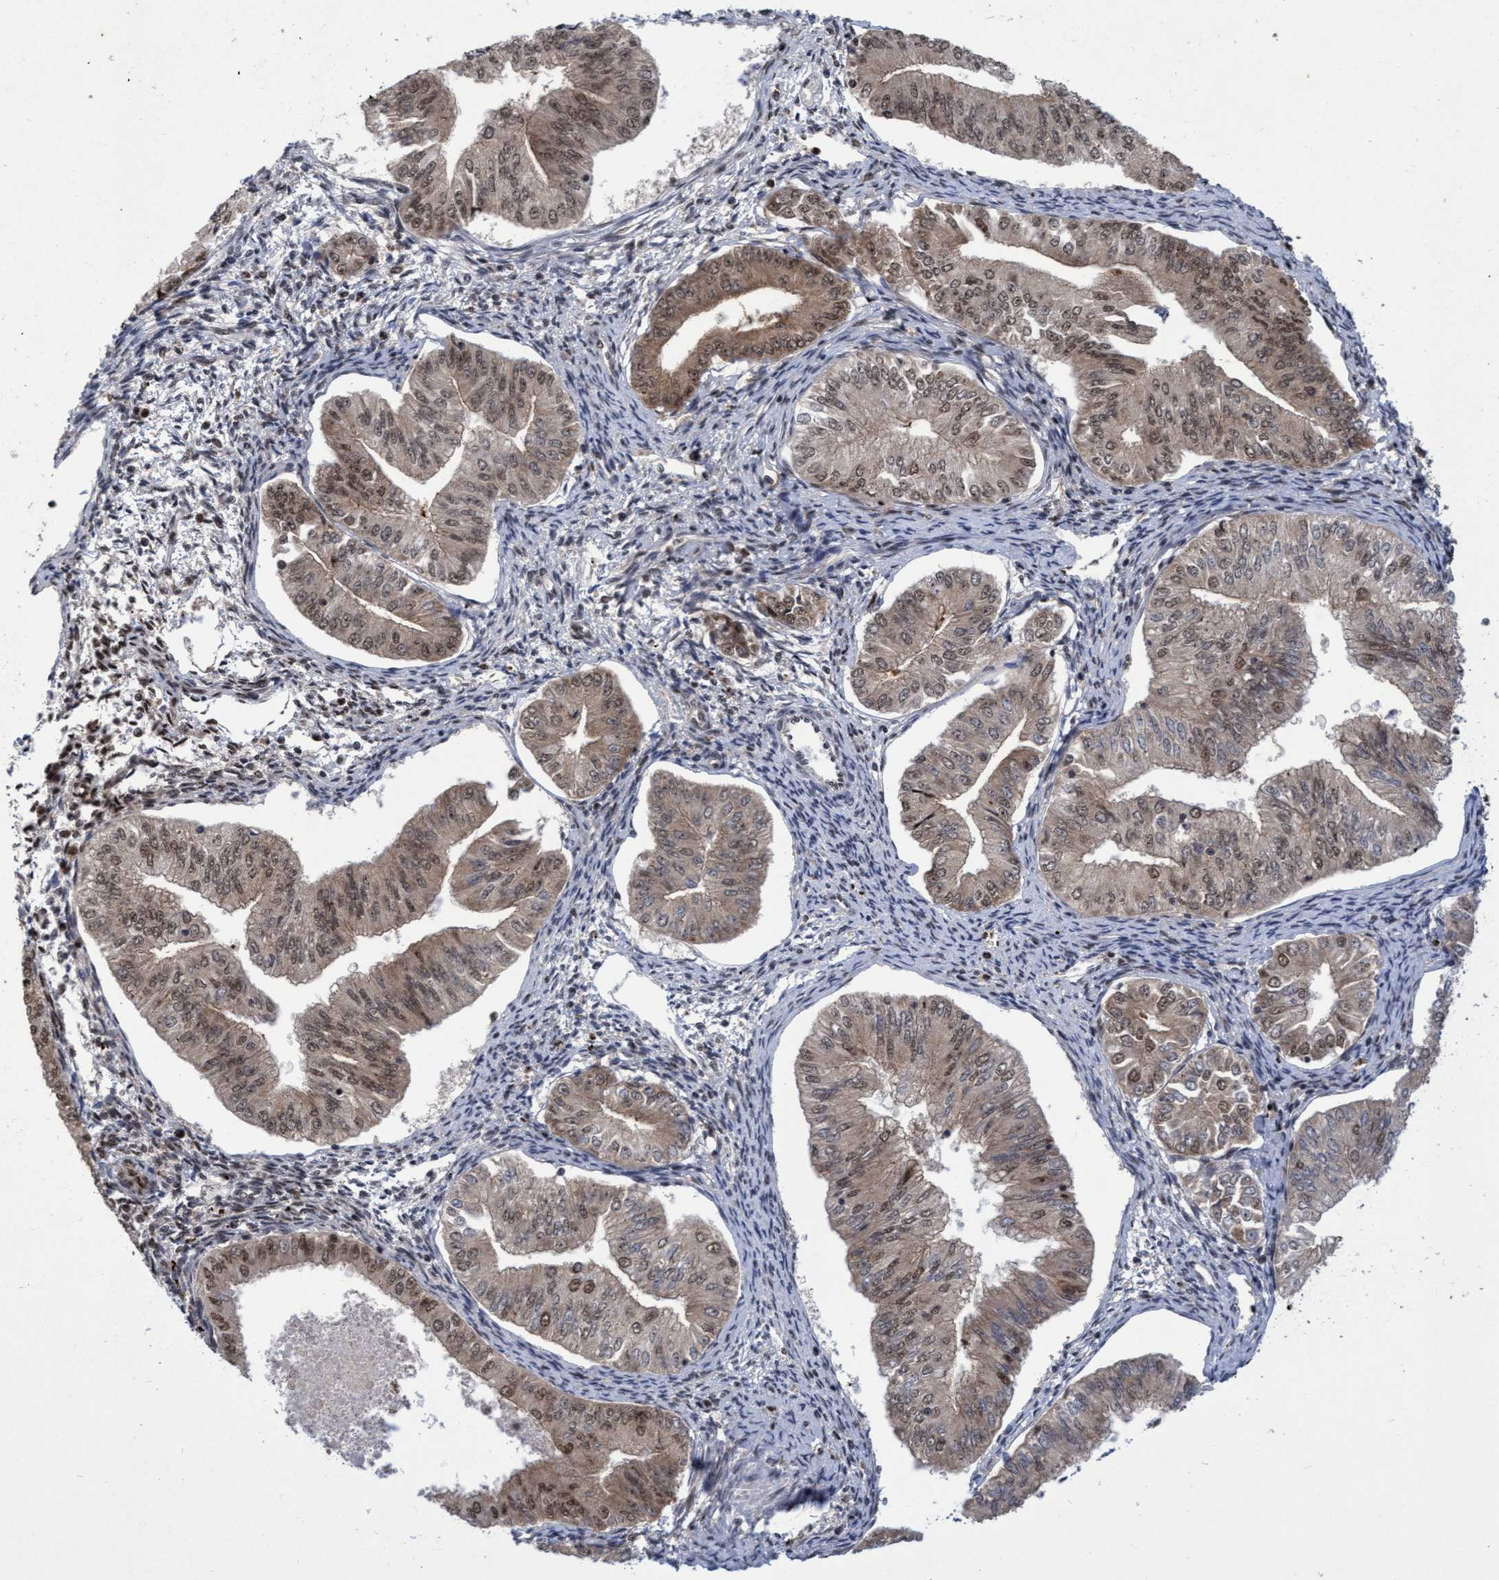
{"staining": {"intensity": "weak", "quantity": ">75%", "location": "cytoplasmic/membranous,nuclear"}, "tissue": "endometrial cancer", "cell_type": "Tumor cells", "image_type": "cancer", "snomed": [{"axis": "morphology", "description": "Normal tissue, NOS"}, {"axis": "morphology", "description": "Adenocarcinoma, NOS"}, {"axis": "topography", "description": "Endometrium"}], "caption": "Weak cytoplasmic/membranous and nuclear positivity is appreciated in about >75% of tumor cells in endometrial cancer (adenocarcinoma).", "gene": "GTF2F1", "patient": {"sex": "female", "age": 53}}